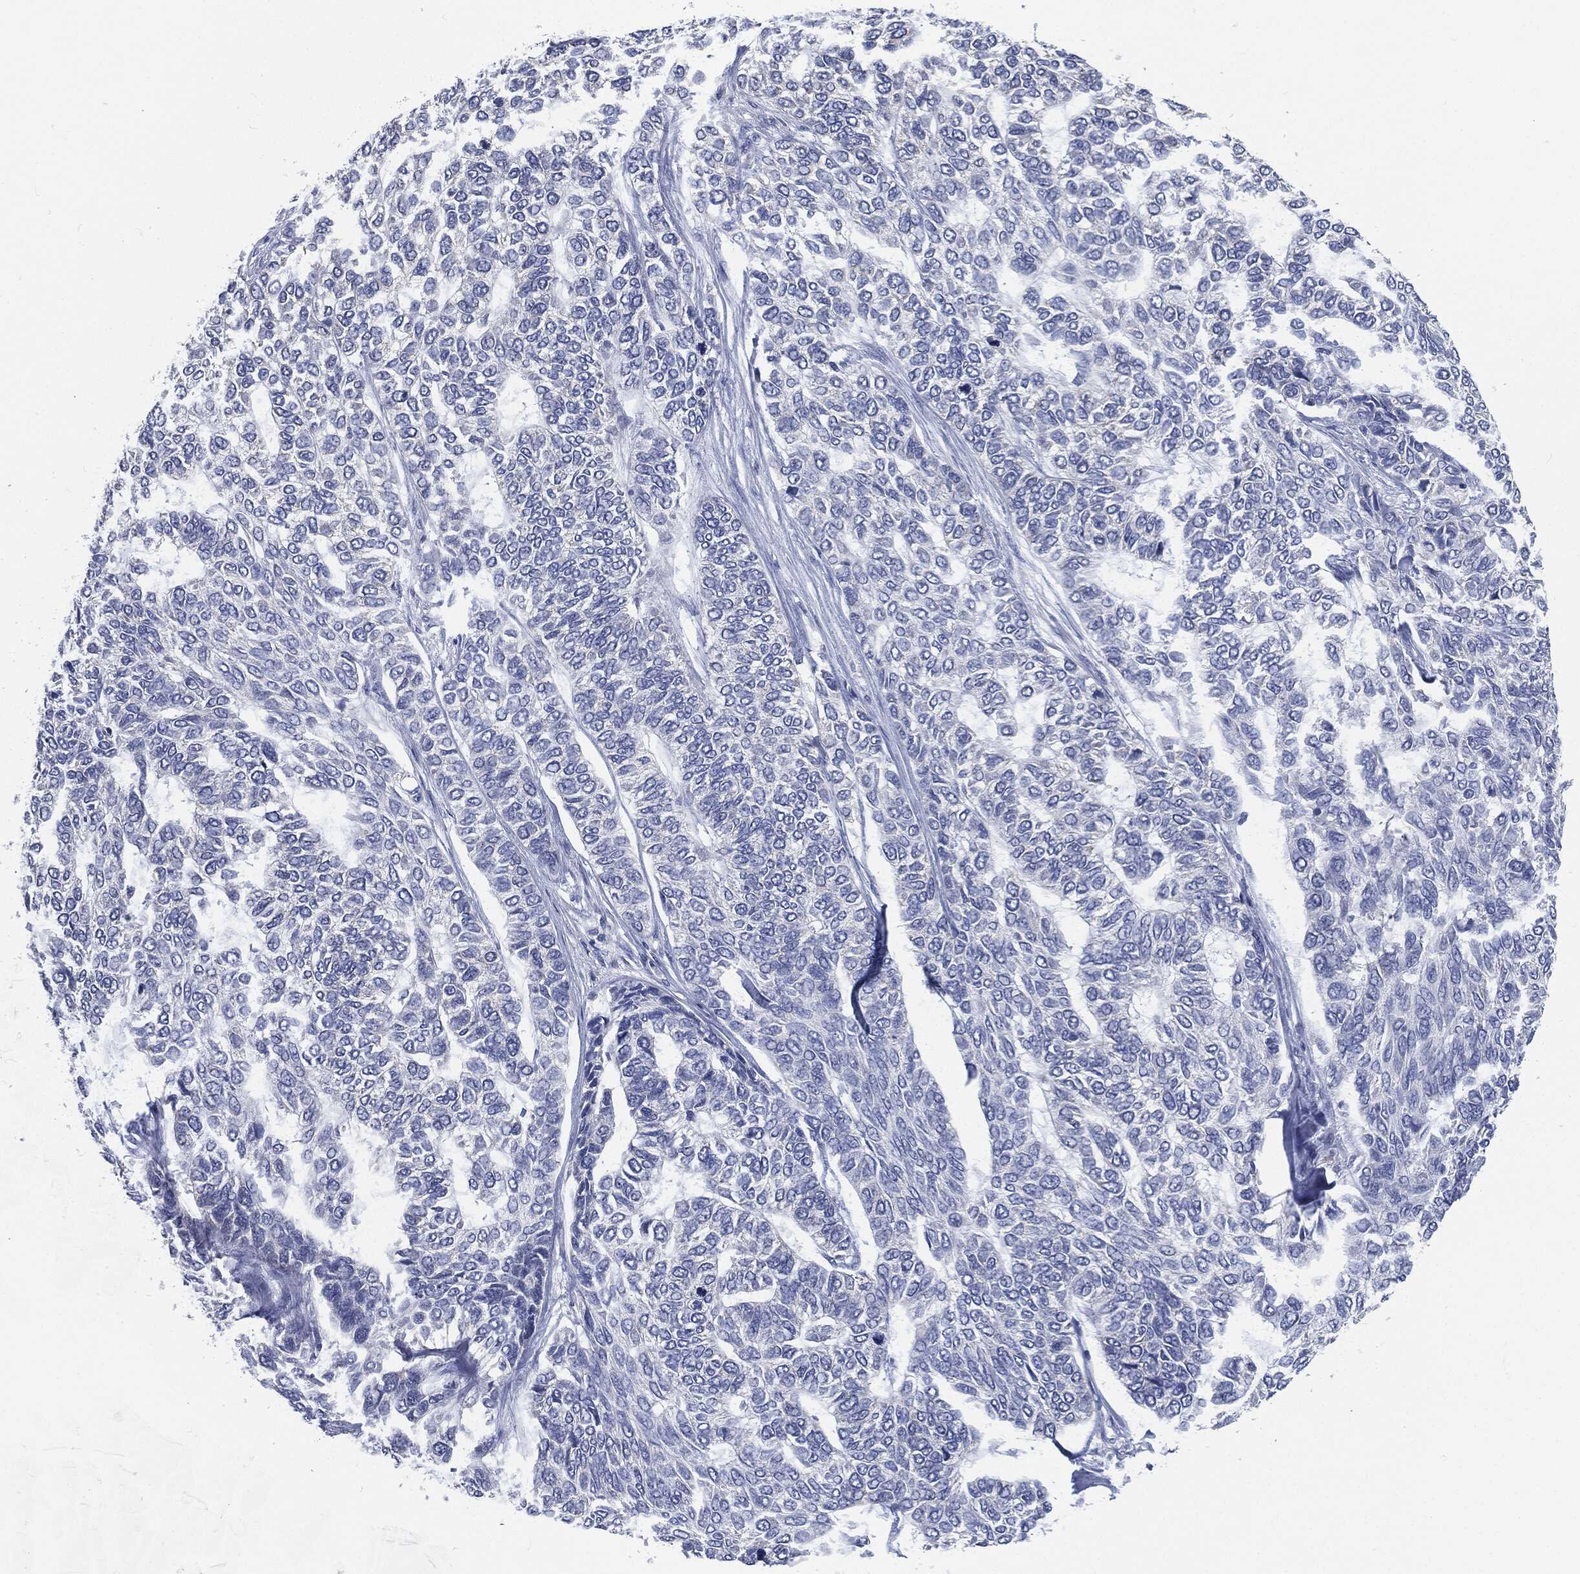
{"staining": {"intensity": "negative", "quantity": "none", "location": "none"}, "tissue": "skin cancer", "cell_type": "Tumor cells", "image_type": "cancer", "snomed": [{"axis": "morphology", "description": "Basal cell carcinoma"}, {"axis": "topography", "description": "Skin"}], "caption": "Immunohistochemistry histopathology image of neoplastic tissue: skin basal cell carcinoma stained with DAB exhibits no significant protein expression in tumor cells.", "gene": "SIGLEC9", "patient": {"sex": "female", "age": 65}}